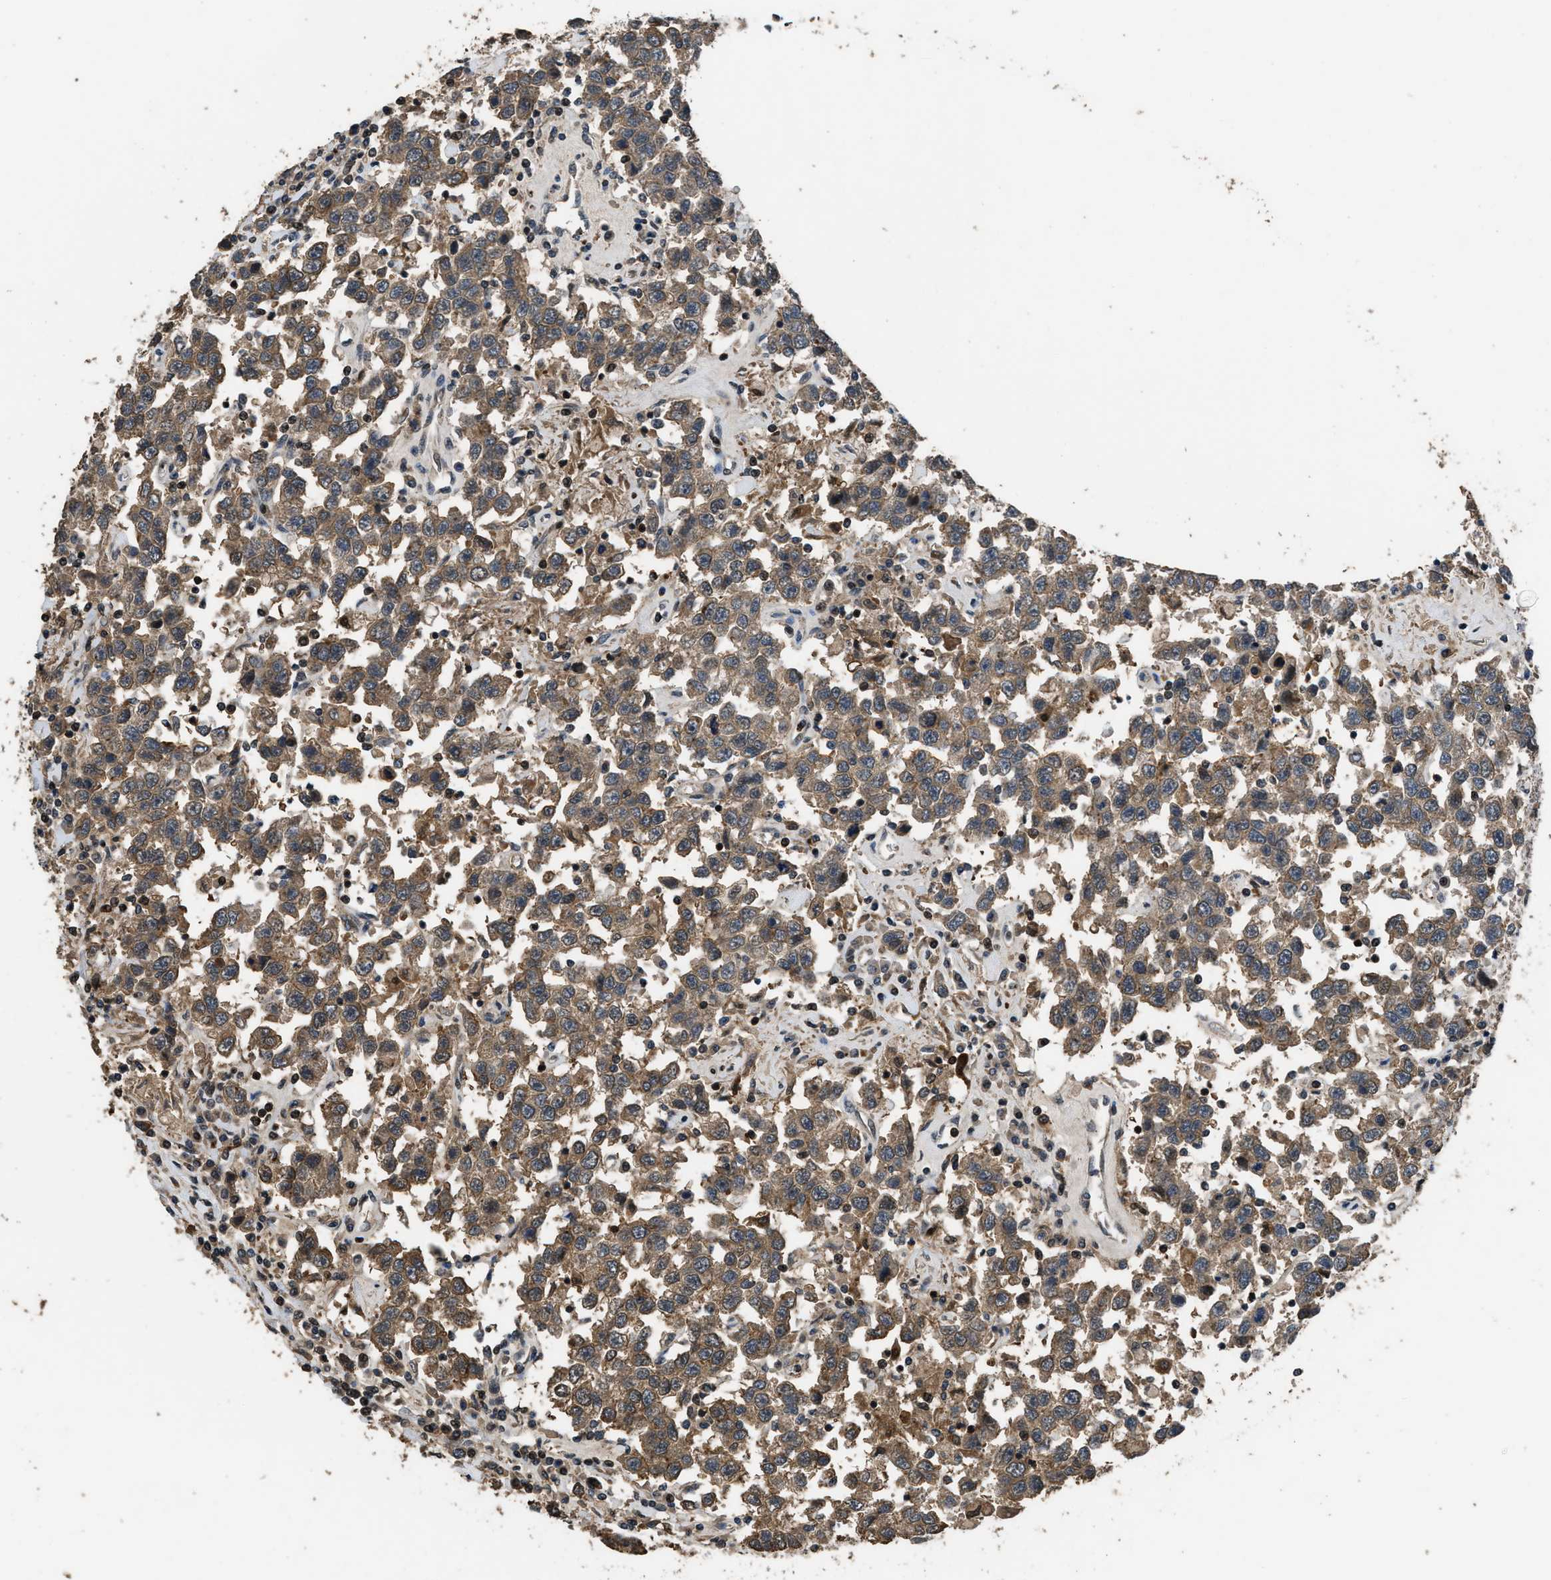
{"staining": {"intensity": "moderate", "quantity": ">75%", "location": "cytoplasmic/membranous"}, "tissue": "testis cancer", "cell_type": "Tumor cells", "image_type": "cancer", "snomed": [{"axis": "morphology", "description": "Seminoma, NOS"}, {"axis": "topography", "description": "Testis"}], "caption": "Immunohistochemistry (IHC) of testis cancer demonstrates medium levels of moderate cytoplasmic/membranous staining in approximately >75% of tumor cells.", "gene": "CTBS", "patient": {"sex": "male", "age": 41}}